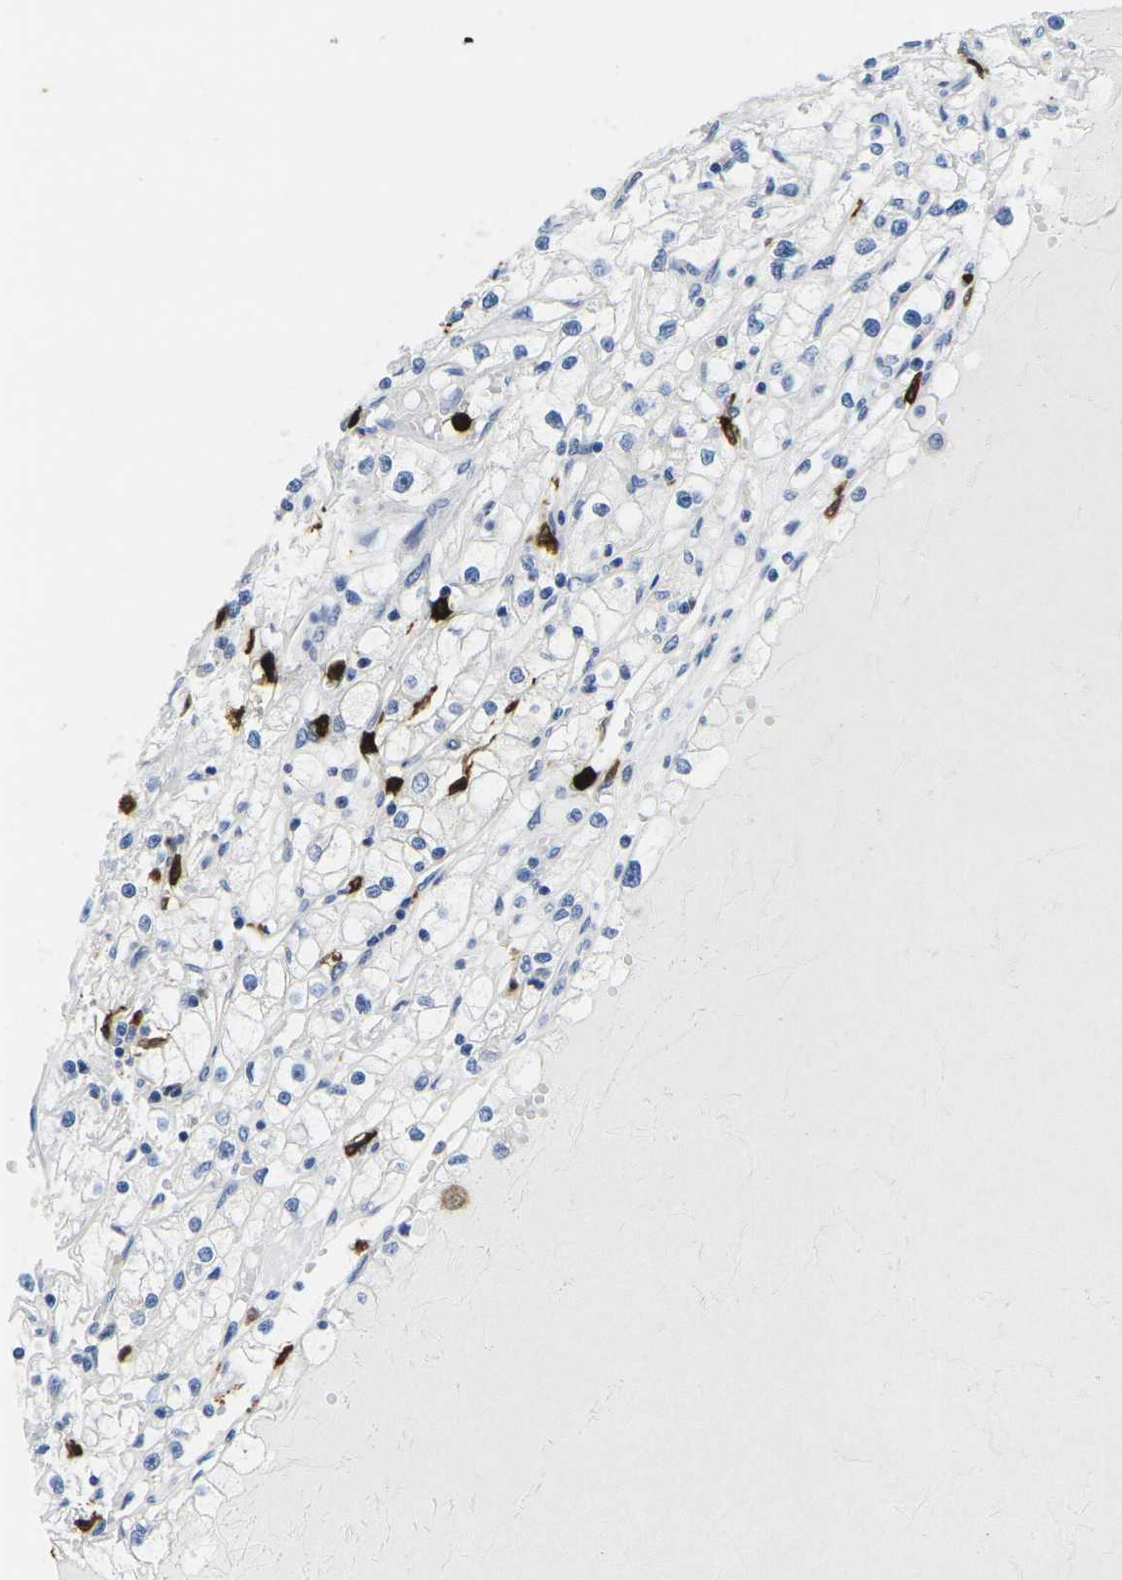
{"staining": {"intensity": "negative", "quantity": "none", "location": "none"}, "tissue": "renal cancer", "cell_type": "Tumor cells", "image_type": "cancer", "snomed": [{"axis": "morphology", "description": "Adenocarcinoma, NOS"}, {"axis": "topography", "description": "Kidney"}], "caption": "Immunohistochemistry of human renal adenocarcinoma demonstrates no staining in tumor cells.", "gene": "S100A9", "patient": {"sex": "male", "age": 56}}